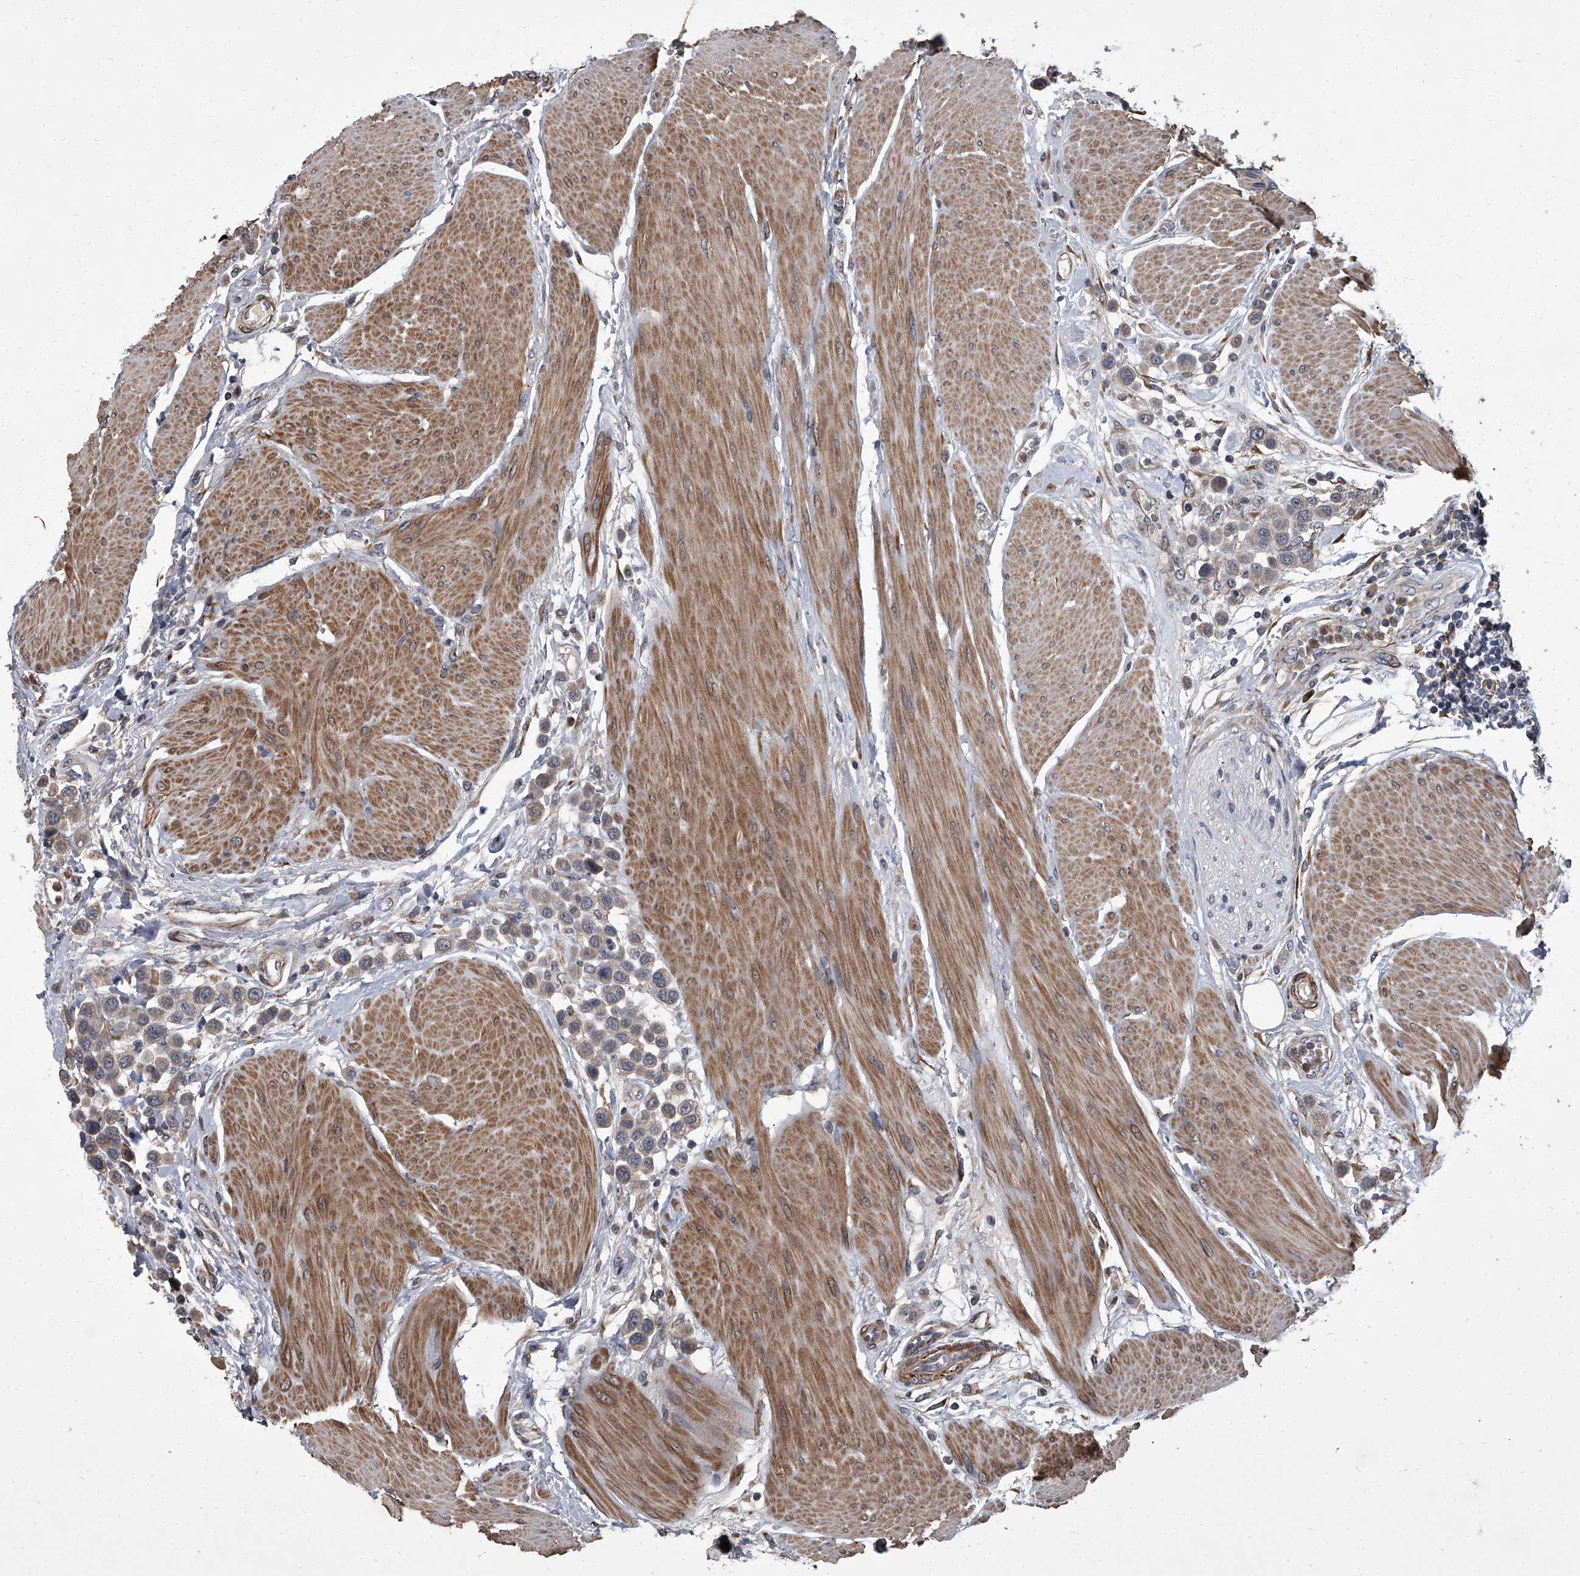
{"staining": {"intensity": "negative", "quantity": "none", "location": "none"}, "tissue": "urothelial cancer", "cell_type": "Tumor cells", "image_type": "cancer", "snomed": [{"axis": "morphology", "description": "Urothelial carcinoma, High grade"}, {"axis": "topography", "description": "Urinary bladder"}], "caption": "This is a histopathology image of IHC staining of high-grade urothelial carcinoma, which shows no positivity in tumor cells.", "gene": "SIRT4", "patient": {"sex": "male", "age": 50}}